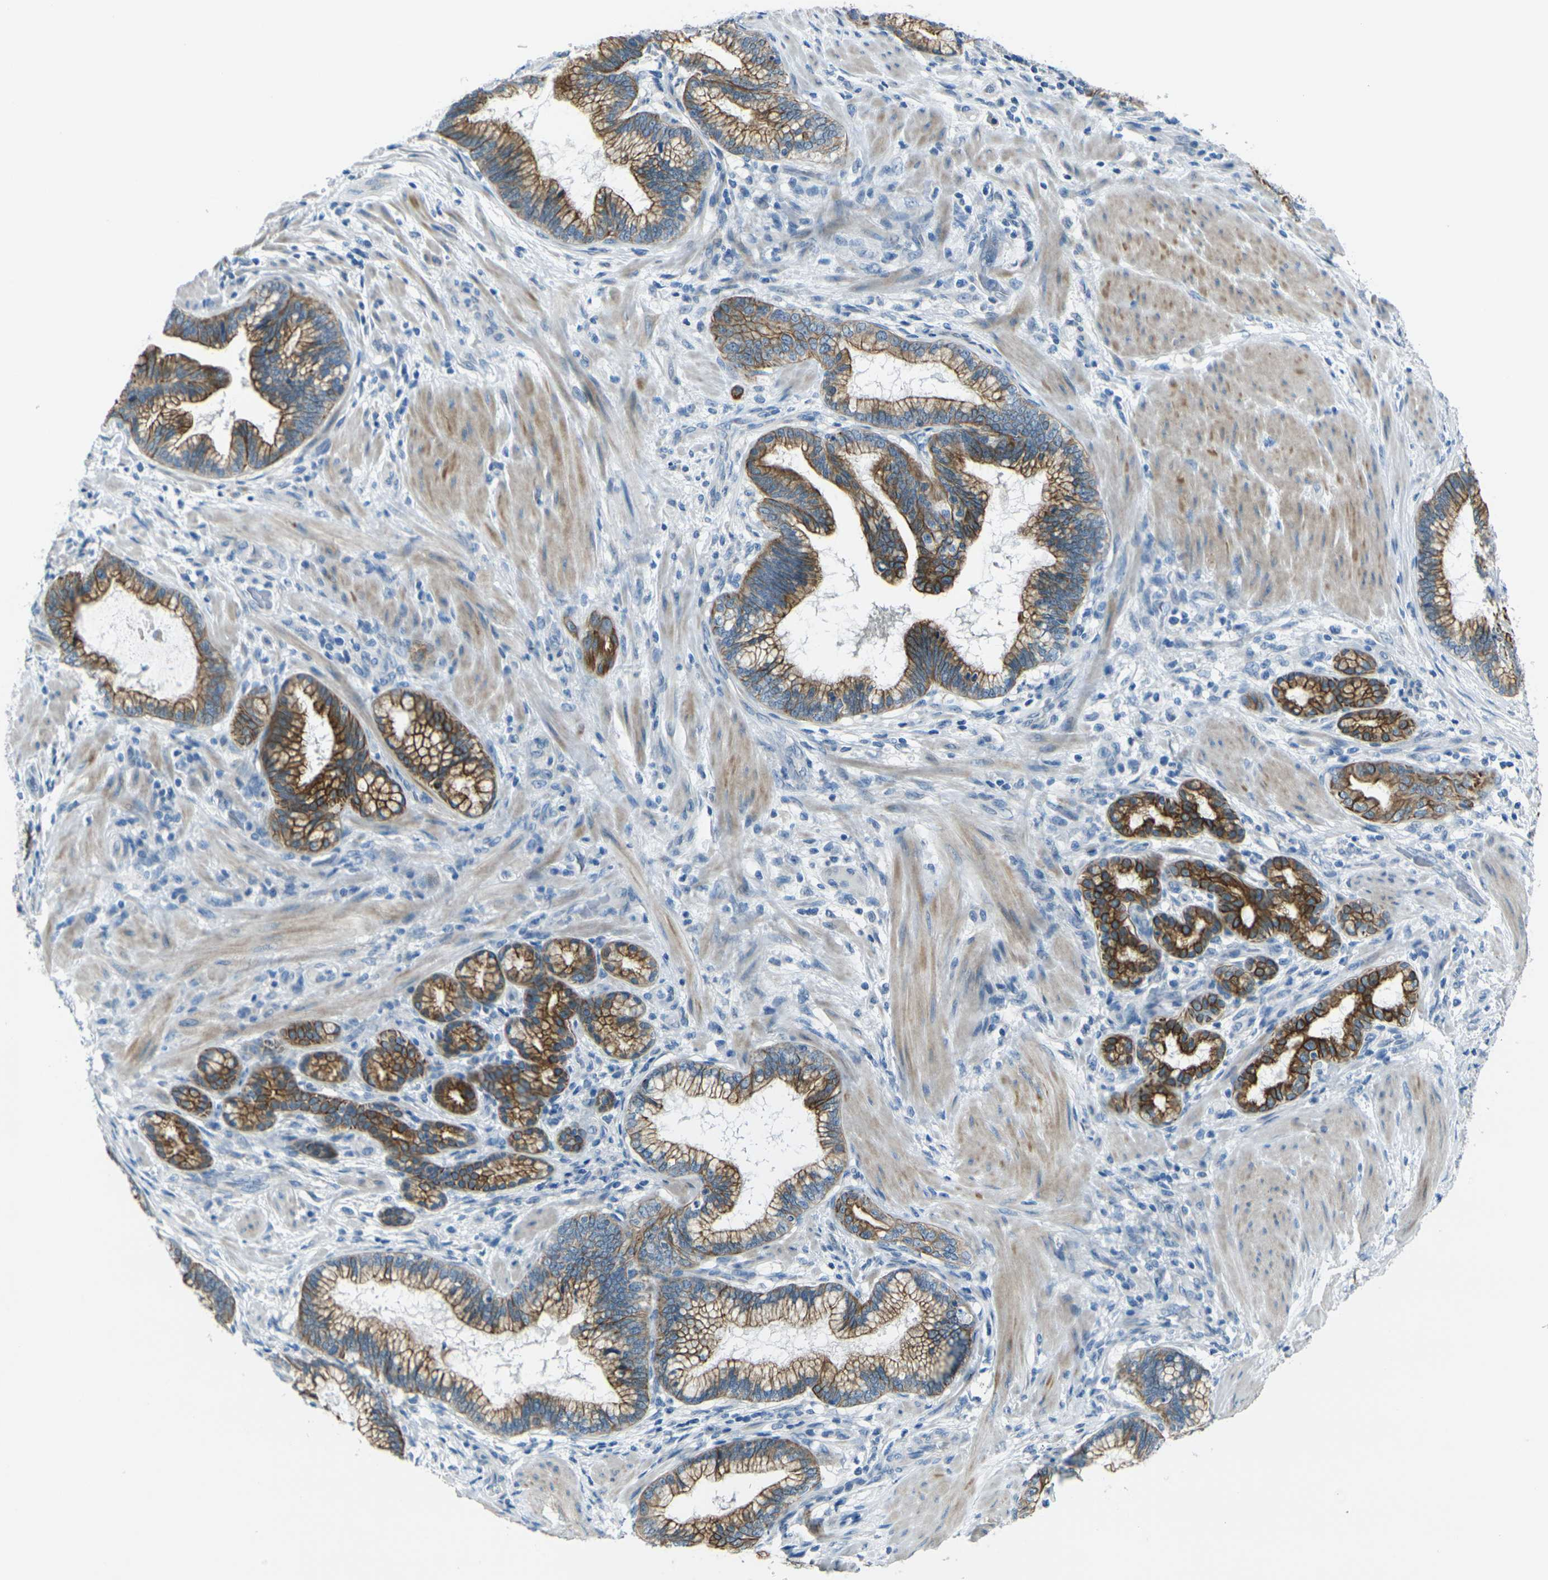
{"staining": {"intensity": "strong", "quantity": ">75%", "location": "cytoplasmic/membranous"}, "tissue": "pancreatic cancer", "cell_type": "Tumor cells", "image_type": "cancer", "snomed": [{"axis": "morphology", "description": "Adenocarcinoma, NOS"}, {"axis": "topography", "description": "Pancreas"}], "caption": "Pancreatic cancer tissue shows strong cytoplasmic/membranous staining in approximately >75% of tumor cells, visualized by immunohistochemistry.", "gene": "ANKRD46", "patient": {"sex": "female", "age": 64}}